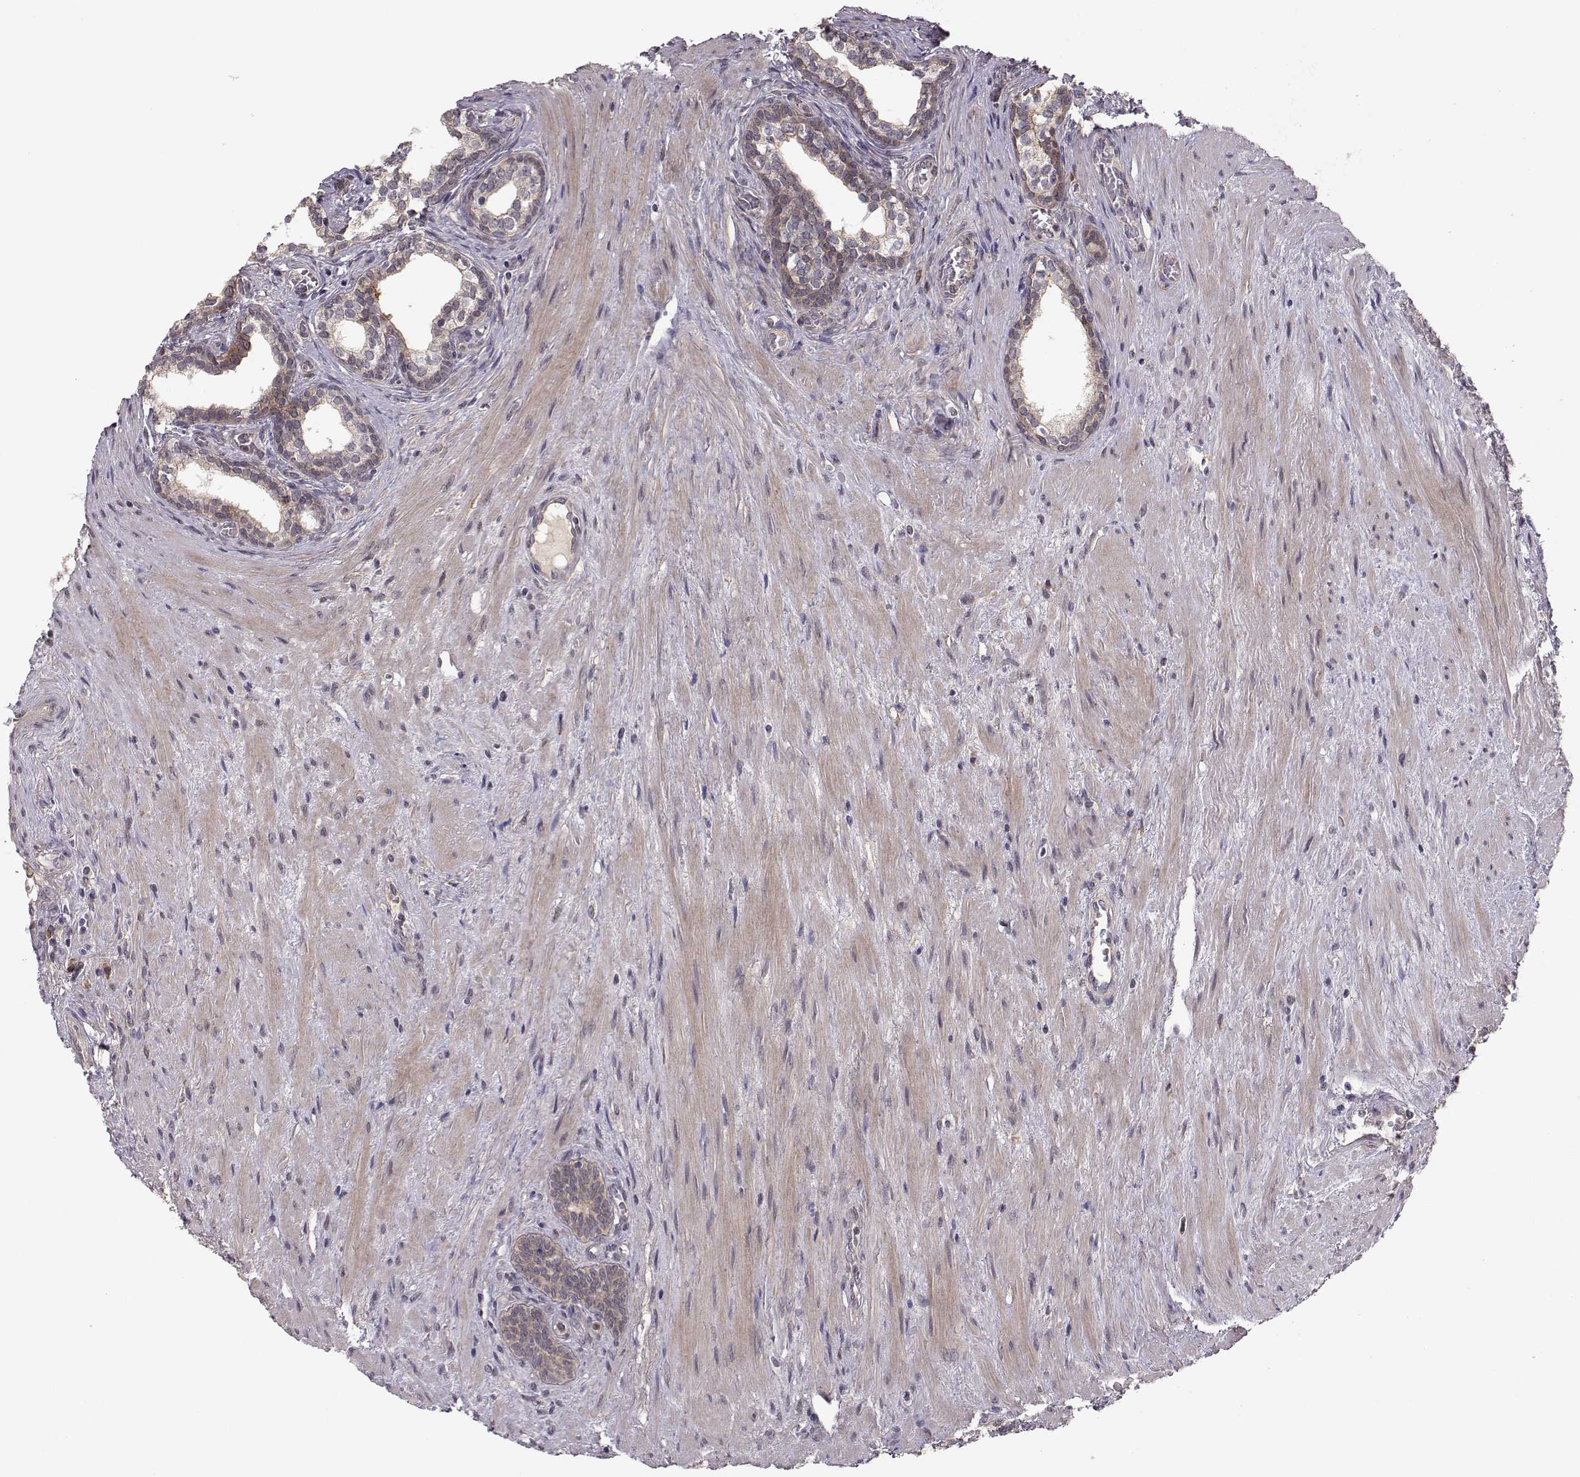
{"staining": {"intensity": "moderate", "quantity": "<25%", "location": "cytoplasmic/membranous"}, "tissue": "prostate cancer", "cell_type": "Tumor cells", "image_type": "cancer", "snomed": [{"axis": "morphology", "description": "Adenocarcinoma, NOS"}, {"axis": "morphology", "description": "Adenocarcinoma, High grade"}, {"axis": "topography", "description": "Prostate"}], "caption": "Moderate cytoplasmic/membranous protein staining is present in about <25% of tumor cells in prostate cancer (adenocarcinoma). (IHC, brightfield microscopy, high magnification).", "gene": "PLEKHG3", "patient": {"sex": "male", "age": 61}}